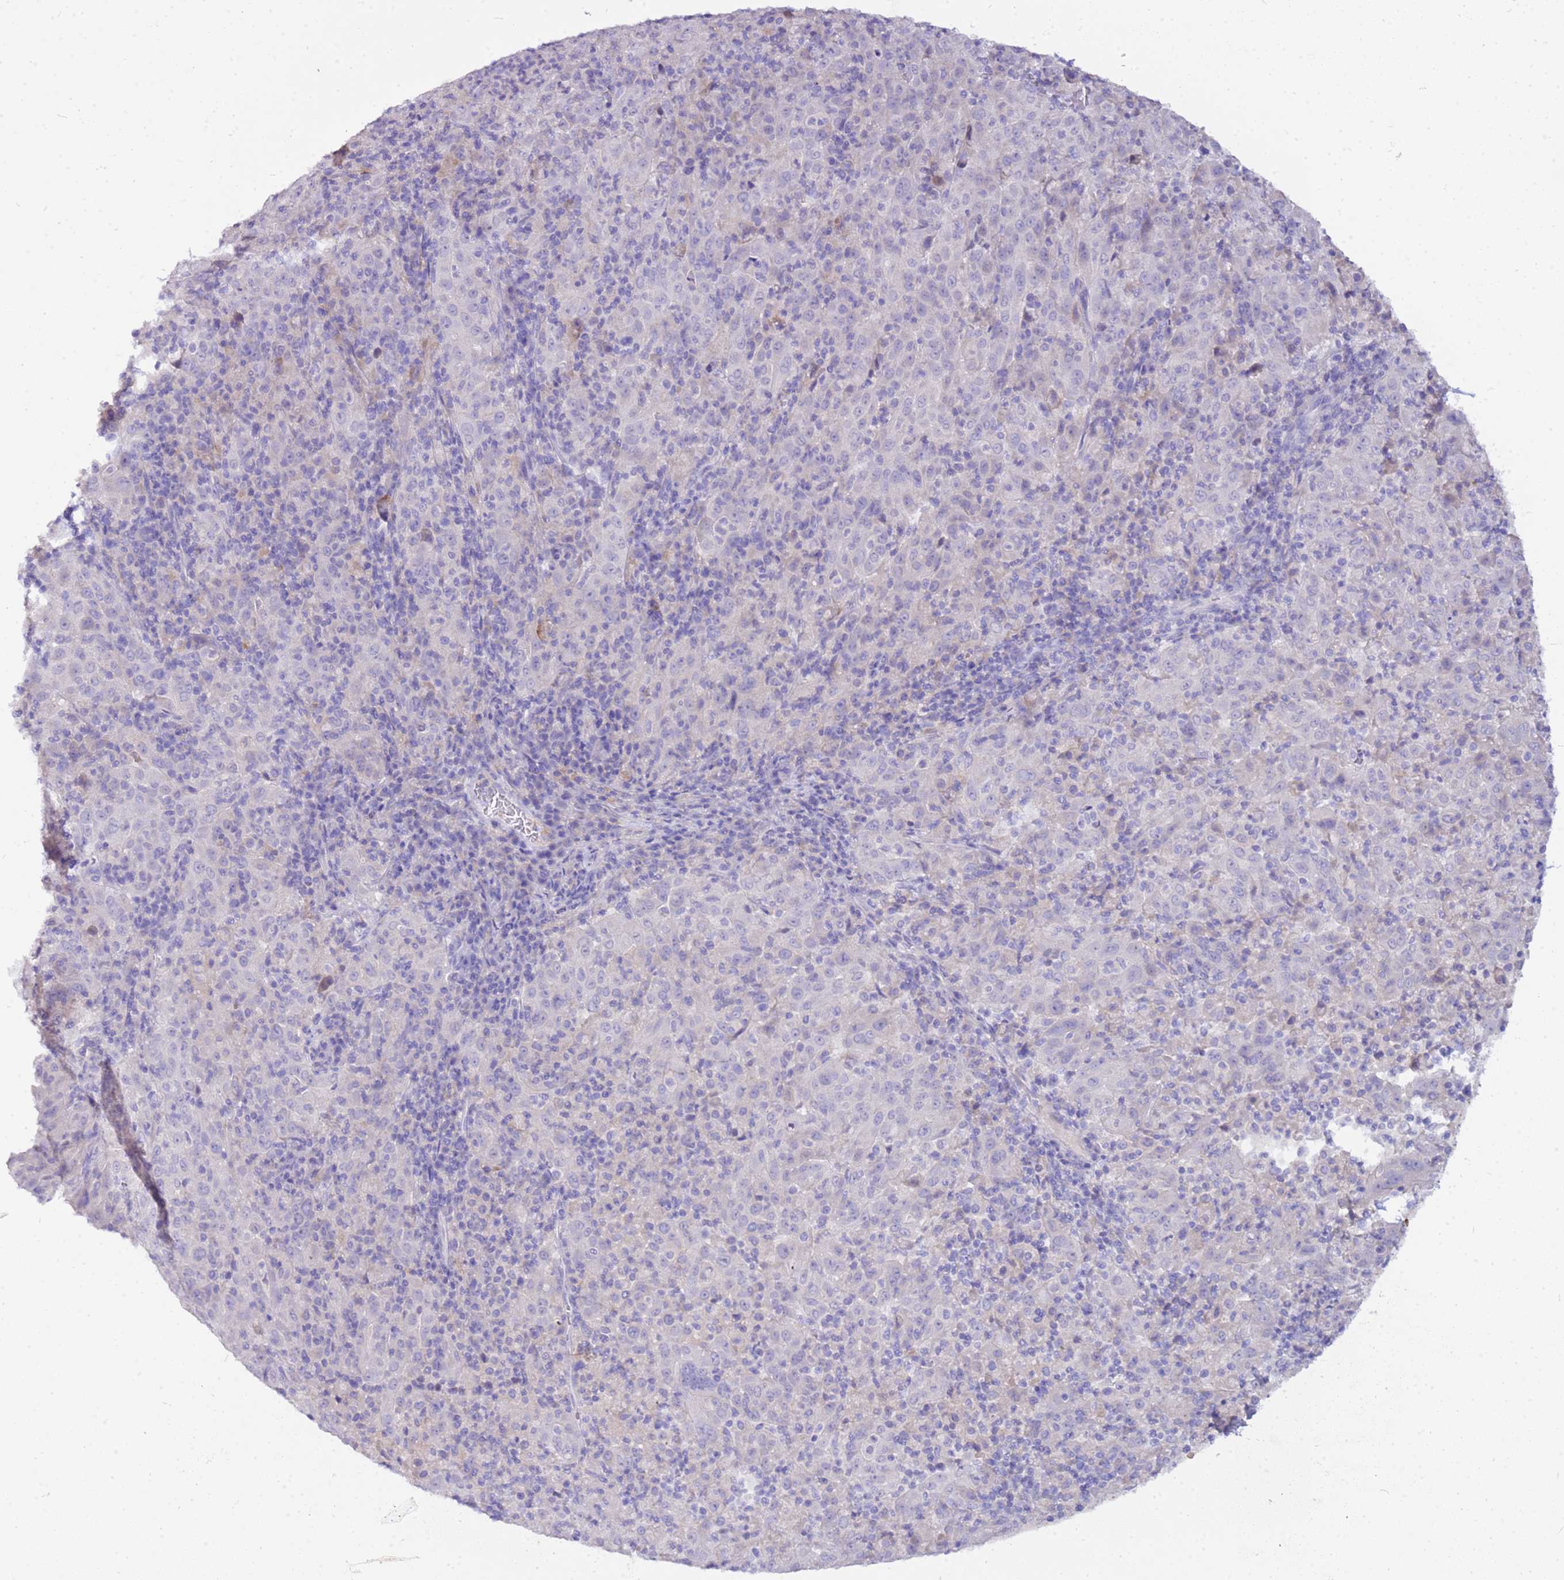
{"staining": {"intensity": "negative", "quantity": "none", "location": "none"}, "tissue": "pancreatic cancer", "cell_type": "Tumor cells", "image_type": "cancer", "snomed": [{"axis": "morphology", "description": "Adenocarcinoma, NOS"}, {"axis": "topography", "description": "Pancreas"}], "caption": "There is no significant staining in tumor cells of pancreatic cancer (adenocarcinoma).", "gene": "DCDC2B", "patient": {"sex": "male", "age": 63}}